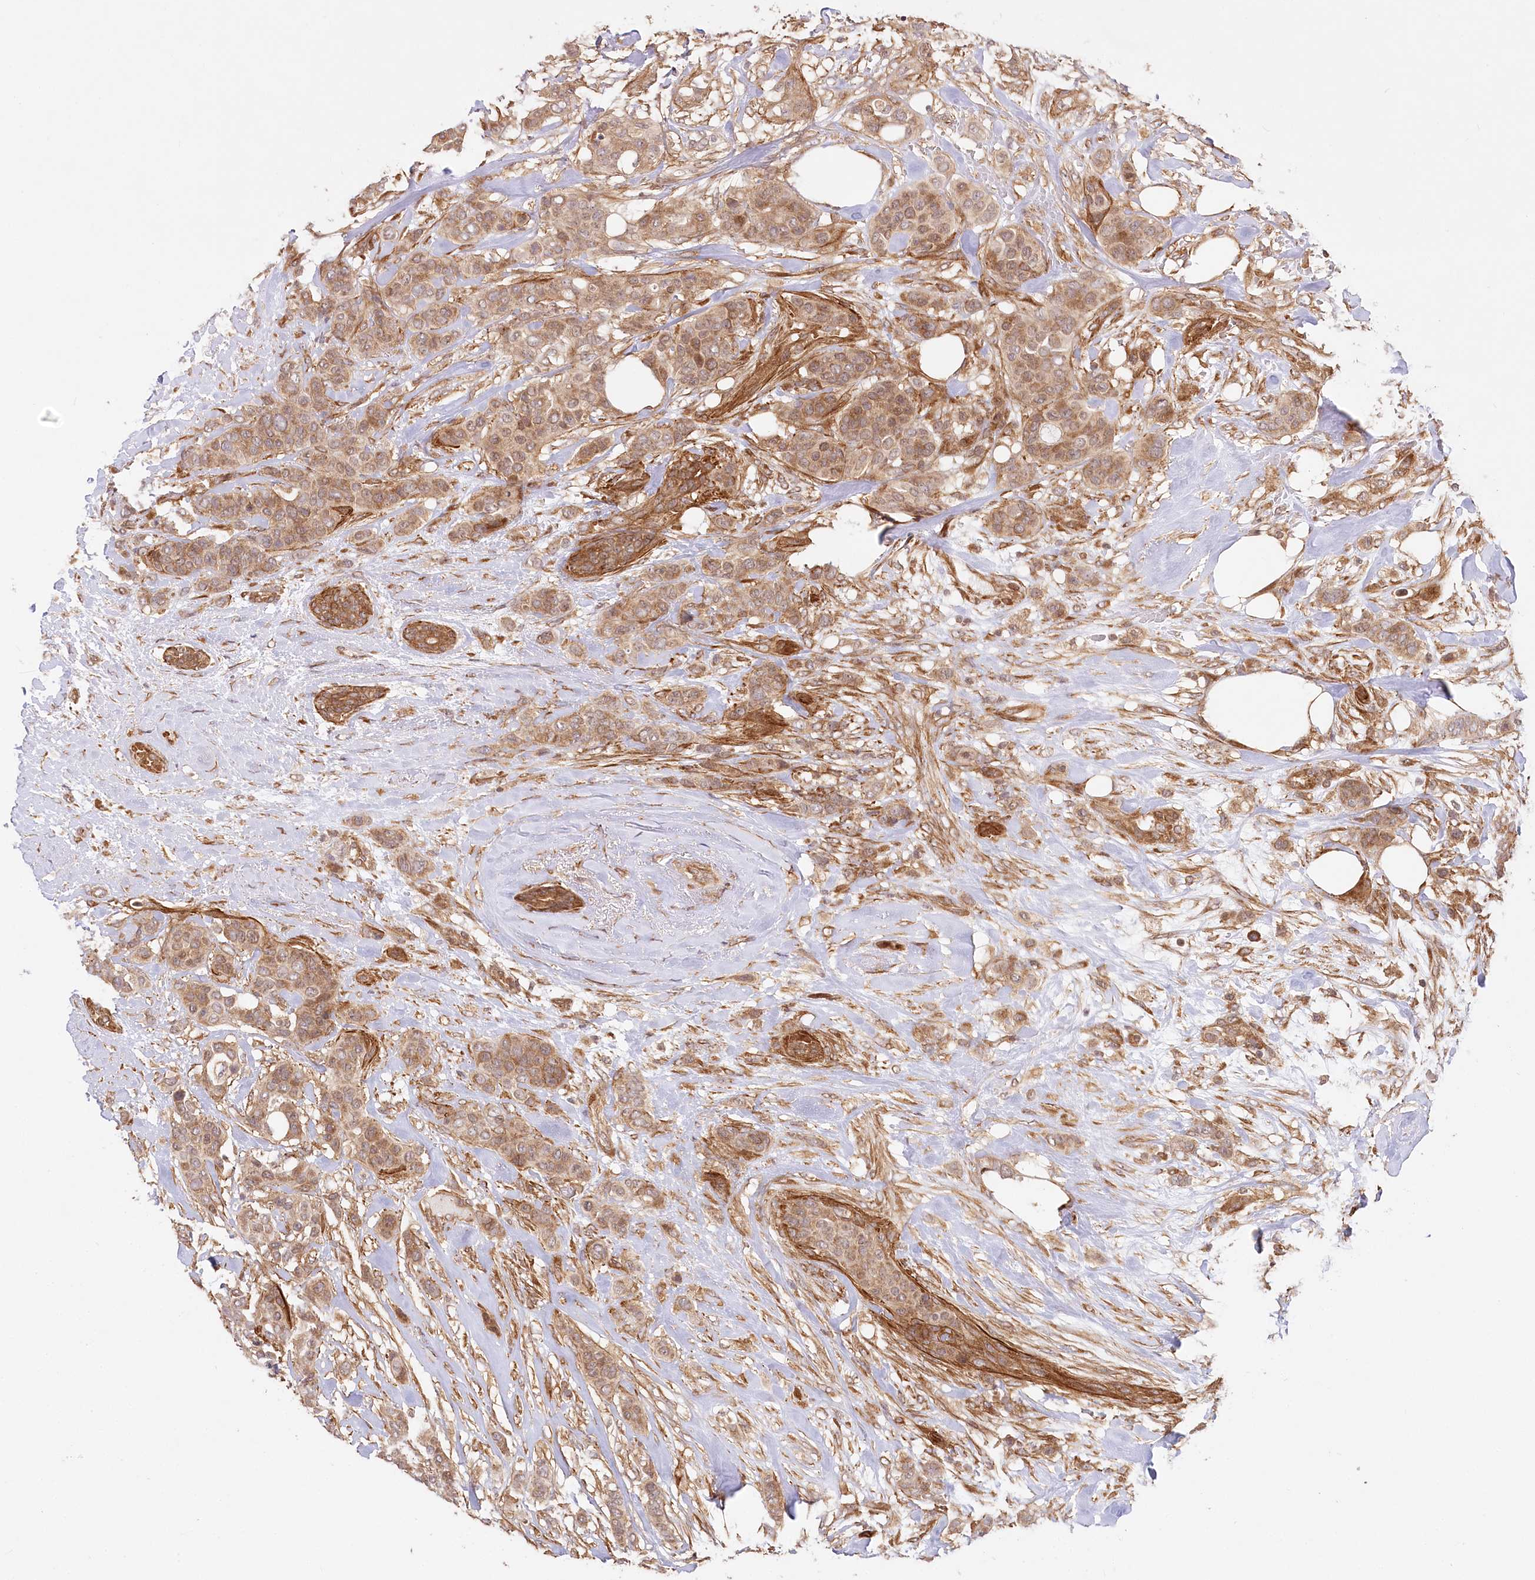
{"staining": {"intensity": "moderate", "quantity": ">75%", "location": "cytoplasmic/membranous"}, "tissue": "breast cancer", "cell_type": "Tumor cells", "image_type": "cancer", "snomed": [{"axis": "morphology", "description": "Lobular carcinoma"}, {"axis": "topography", "description": "Breast"}], "caption": "Immunohistochemical staining of human breast cancer shows moderate cytoplasmic/membranous protein expression in approximately >75% of tumor cells.", "gene": "CEP70", "patient": {"sex": "female", "age": 51}}